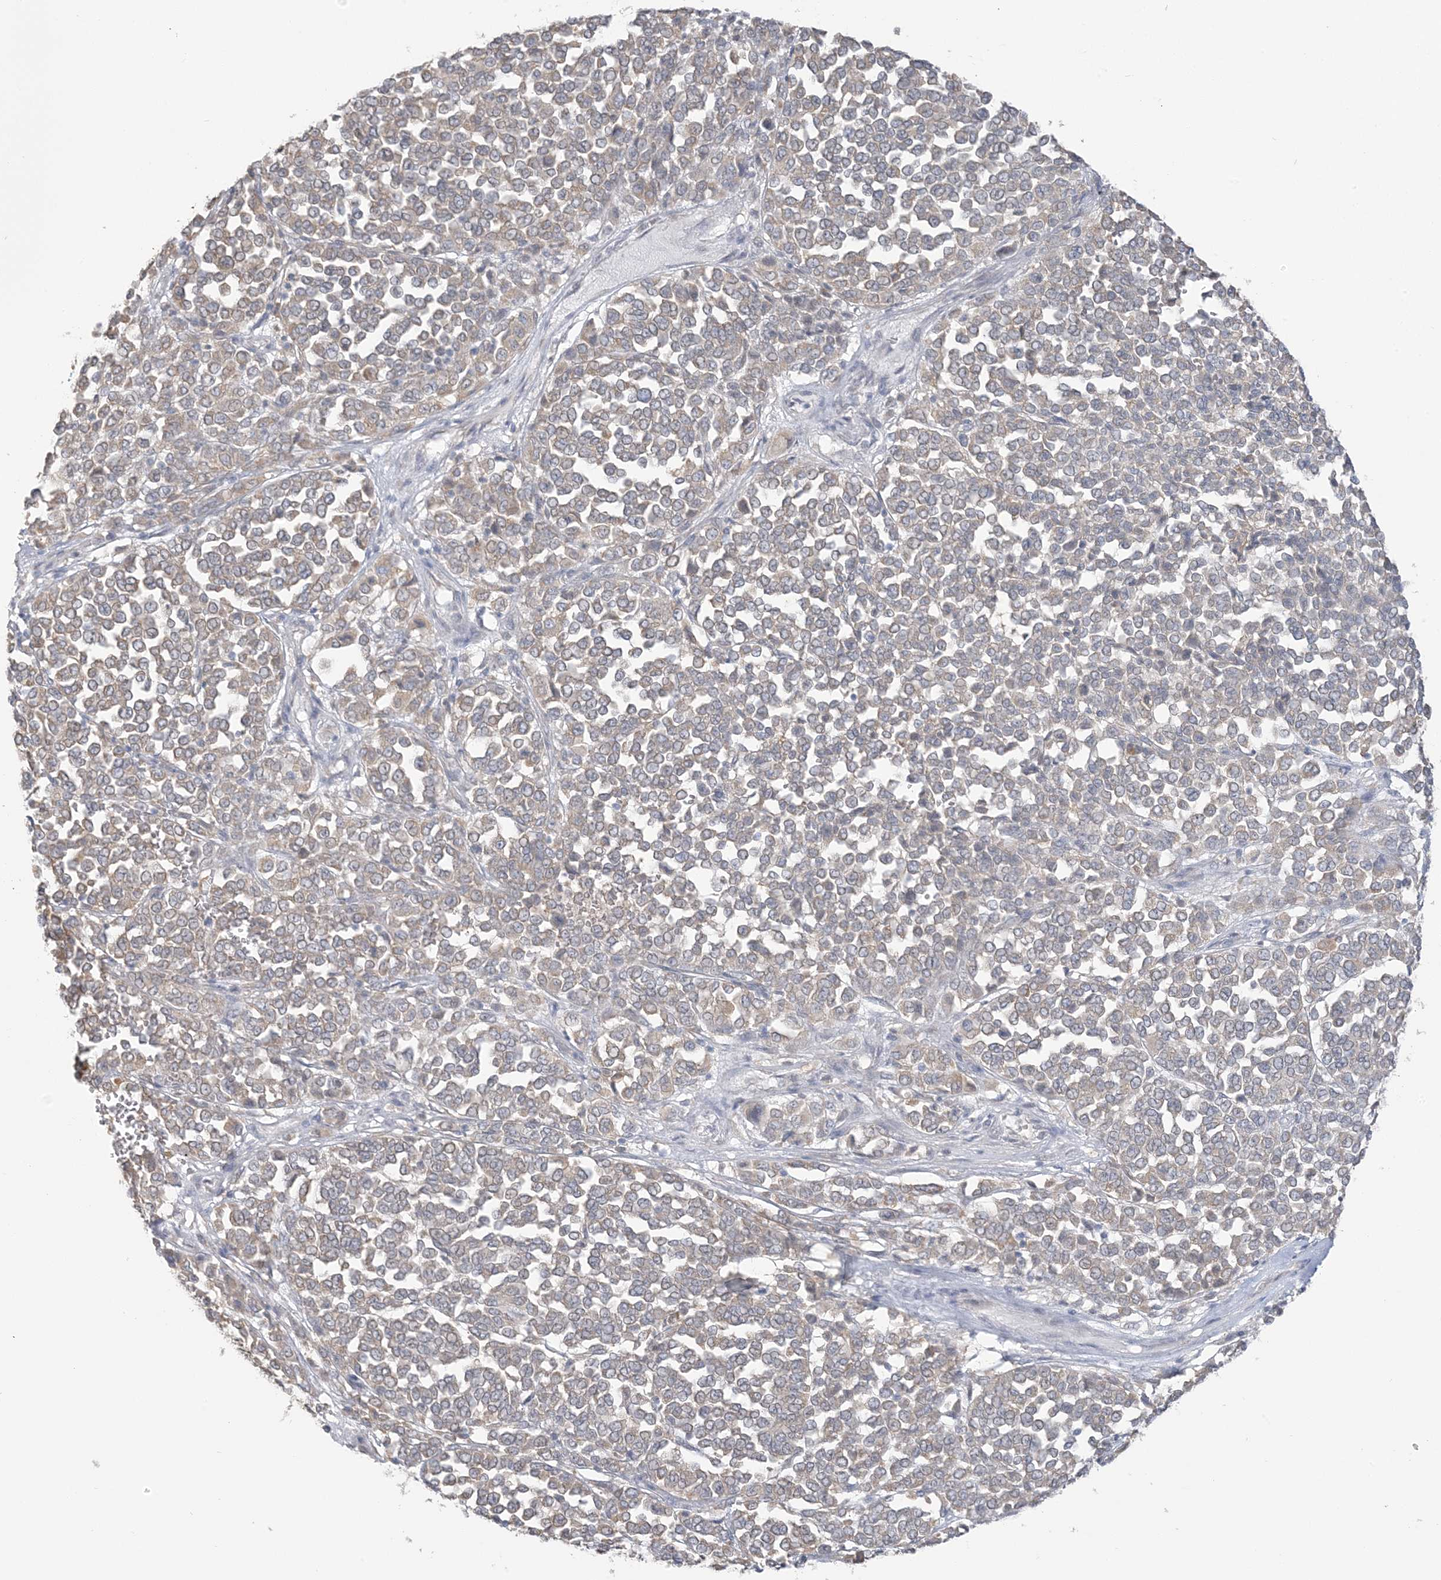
{"staining": {"intensity": "weak", "quantity": "25%-75%", "location": "cytoplasmic/membranous"}, "tissue": "melanoma", "cell_type": "Tumor cells", "image_type": "cancer", "snomed": [{"axis": "morphology", "description": "Malignant melanoma, Metastatic site"}, {"axis": "topography", "description": "Pancreas"}], "caption": "Malignant melanoma (metastatic site) tissue reveals weak cytoplasmic/membranous positivity in approximately 25%-75% of tumor cells", "gene": "EEFSEC", "patient": {"sex": "female", "age": 30}}